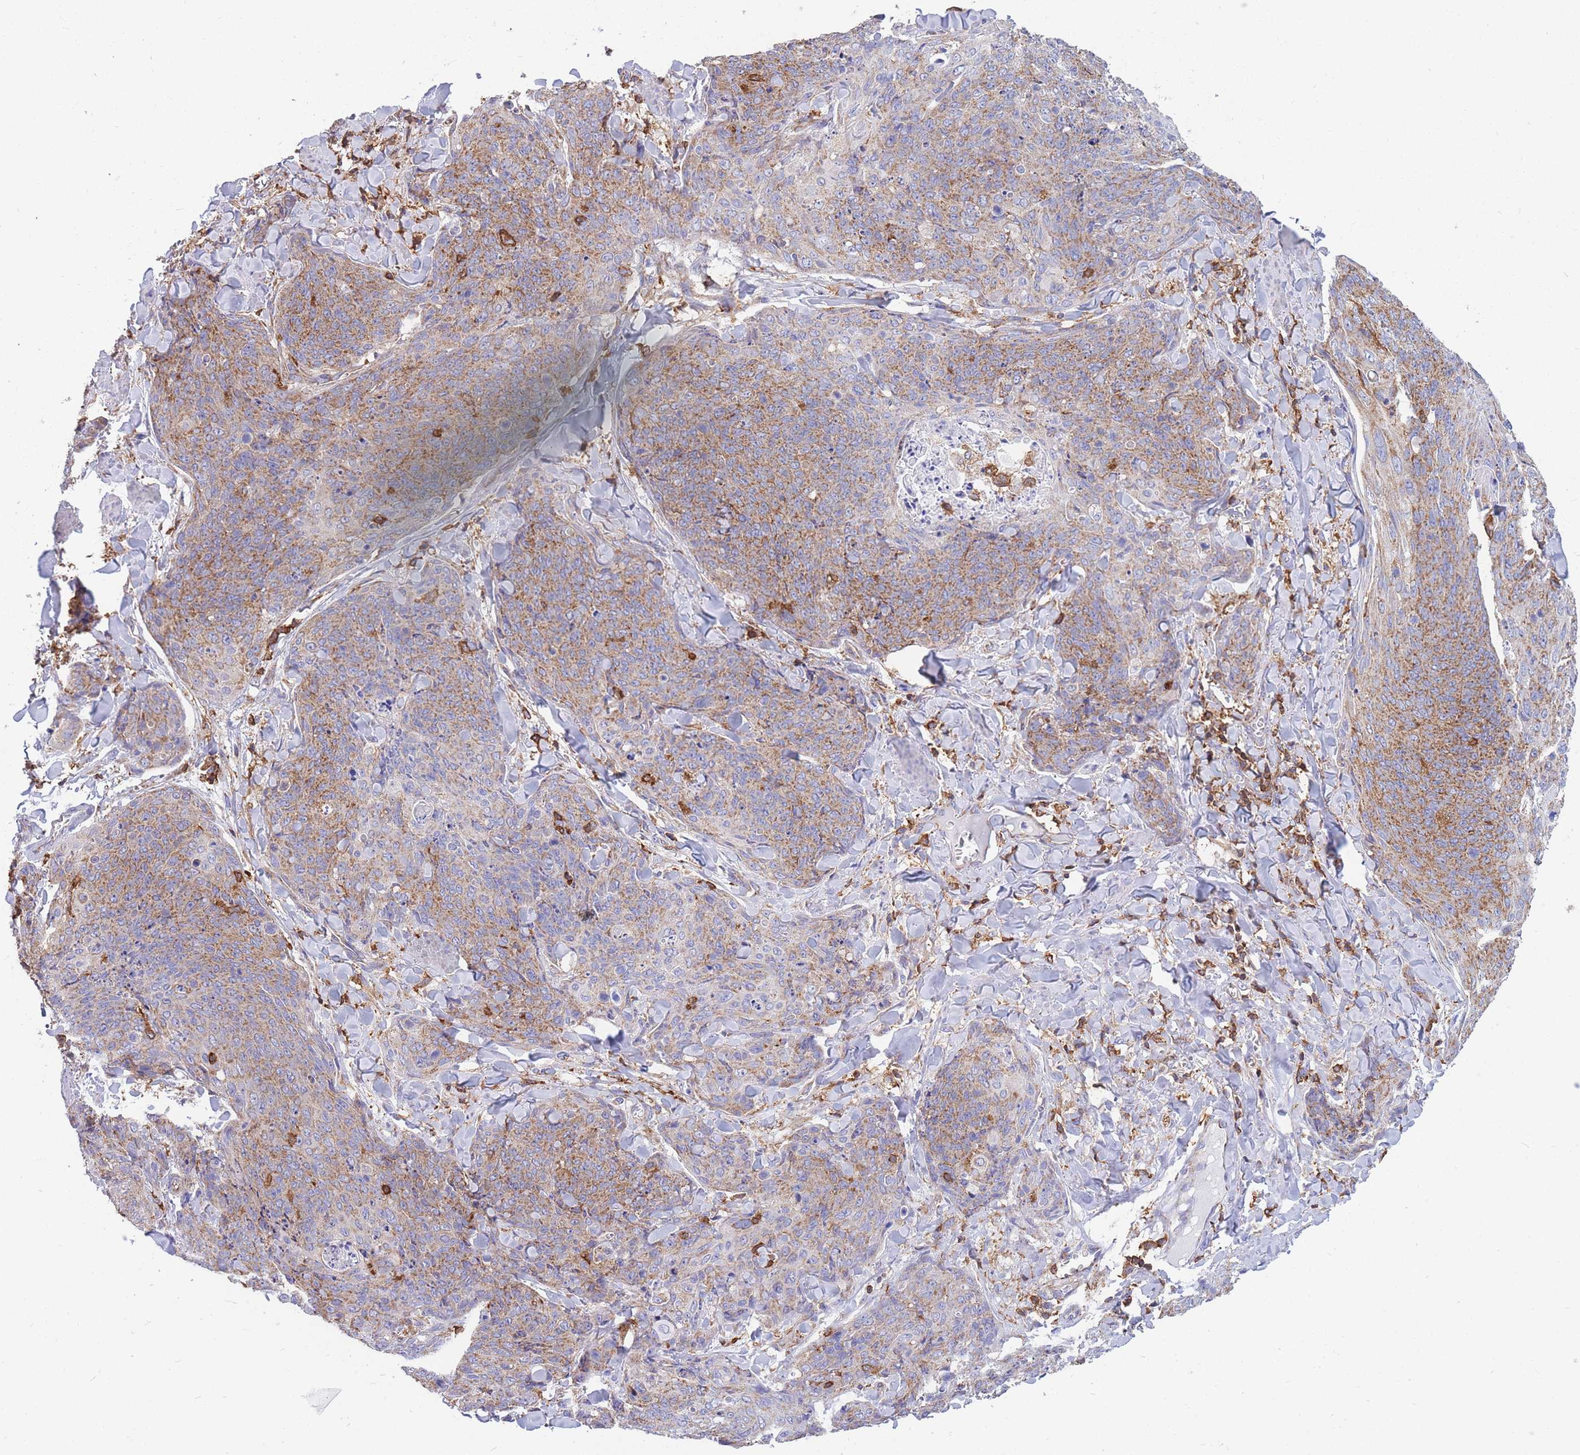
{"staining": {"intensity": "moderate", "quantity": ">75%", "location": "cytoplasmic/membranous"}, "tissue": "skin cancer", "cell_type": "Tumor cells", "image_type": "cancer", "snomed": [{"axis": "morphology", "description": "Squamous cell carcinoma, NOS"}, {"axis": "topography", "description": "Skin"}, {"axis": "topography", "description": "Vulva"}], "caption": "The immunohistochemical stain labels moderate cytoplasmic/membranous positivity in tumor cells of skin cancer tissue.", "gene": "MRPL54", "patient": {"sex": "female", "age": 85}}